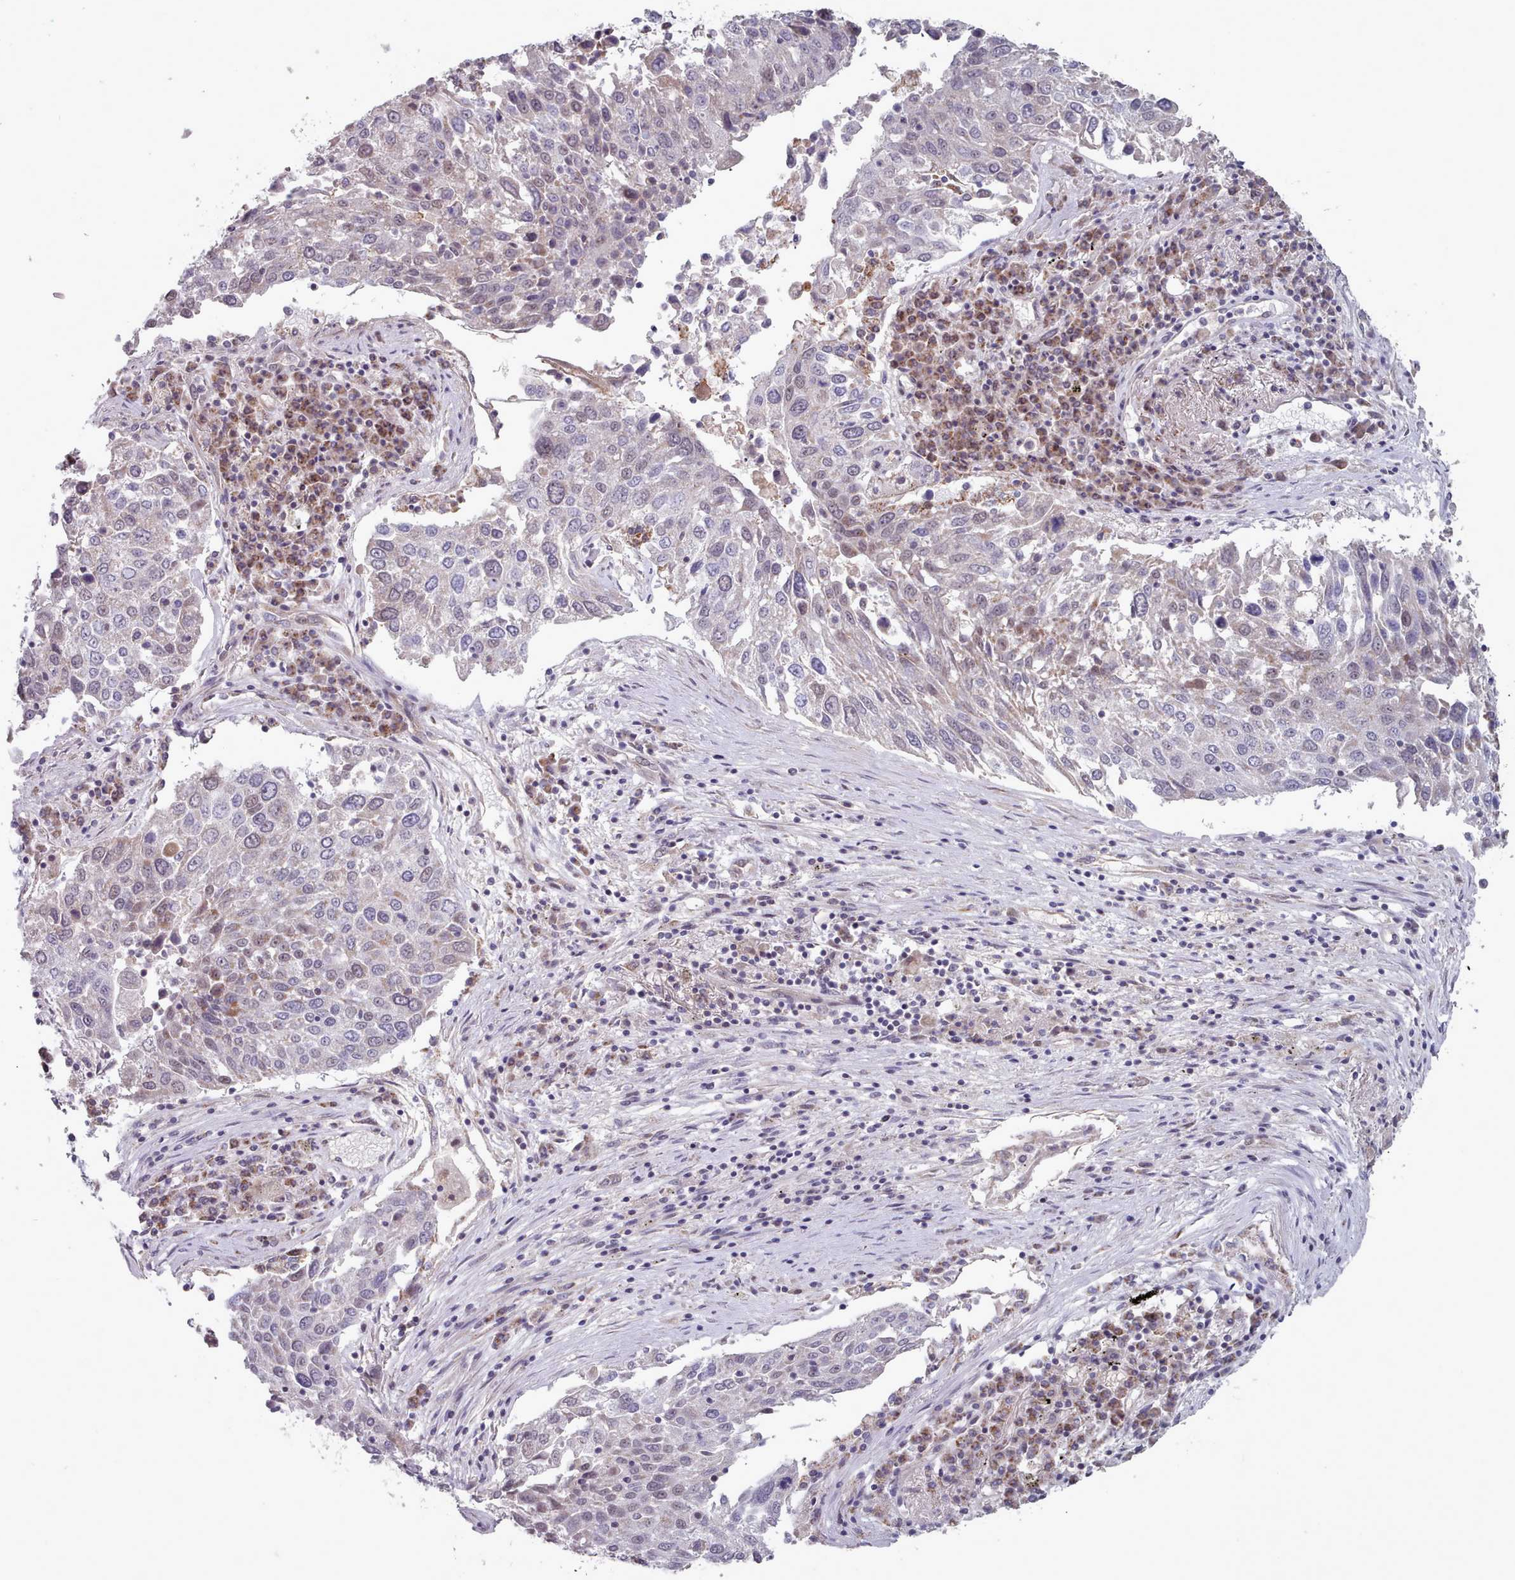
{"staining": {"intensity": "weak", "quantity": "<25%", "location": "cytoplasmic/membranous,nuclear"}, "tissue": "lung cancer", "cell_type": "Tumor cells", "image_type": "cancer", "snomed": [{"axis": "morphology", "description": "Squamous cell carcinoma, NOS"}, {"axis": "topography", "description": "Lung"}], "caption": "Image shows no significant protein positivity in tumor cells of squamous cell carcinoma (lung). Nuclei are stained in blue.", "gene": "TRARG1", "patient": {"sex": "male", "age": 65}}